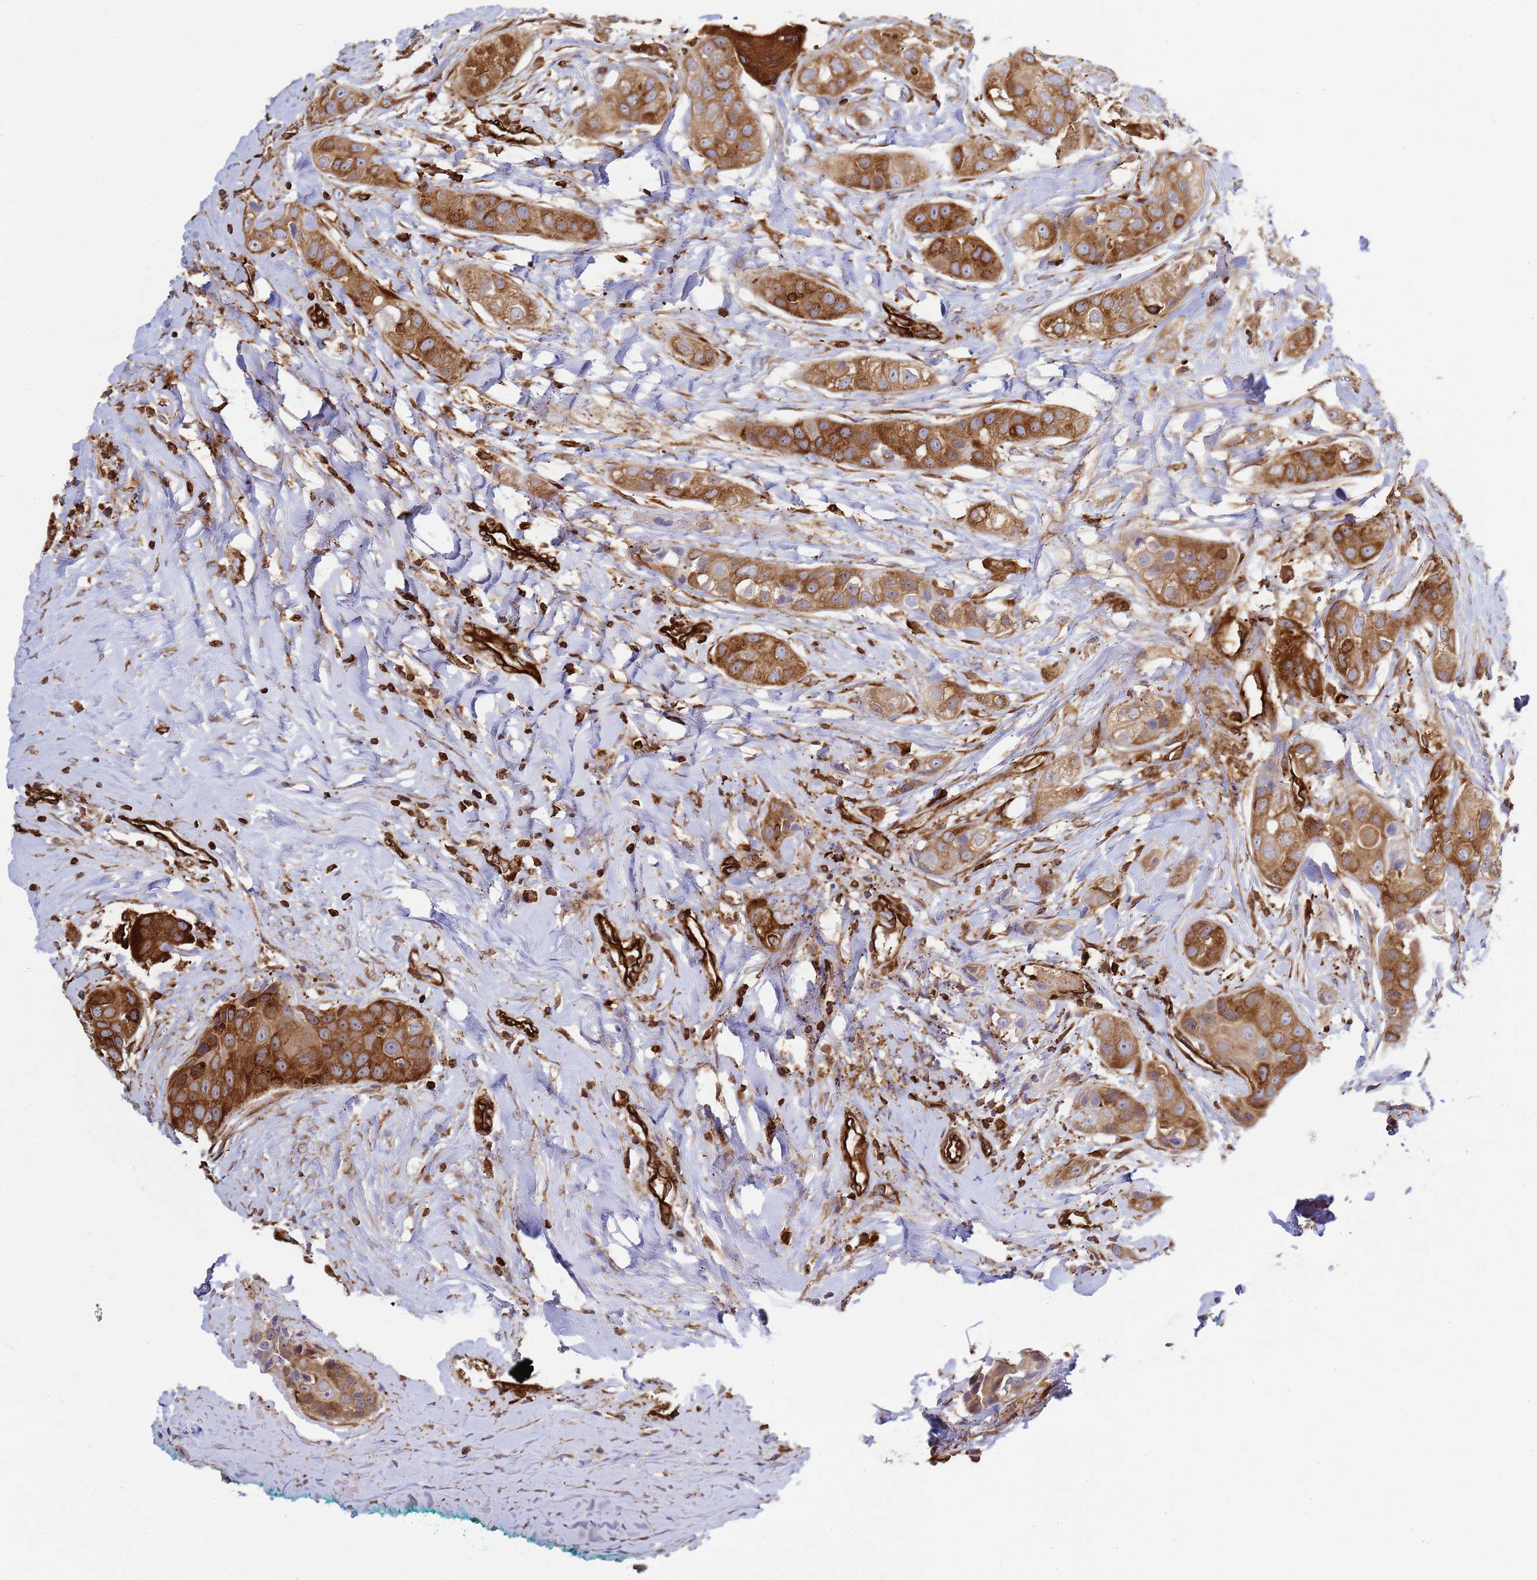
{"staining": {"intensity": "moderate", "quantity": ">75%", "location": "cytoplasmic/membranous"}, "tissue": "head and neck cancer", "cell_type": "Tumor cells", "image_type": "cancer", "snomed": [{"axis": "morphology", "description": "Normal tissue, NOS"}, {"axis": "morphology", "description": "Squamous cell carcinoma, NOS"}, {"axis": "topography", "description": "Skeletal muscle"}, {"axis": "topography", "description": "Head-Neck"}], "caption": "Head and neck squamous cell carcinoma tissue shows moderate cytoplasmic/membranous staining in about >75% of tumor cells, visualized by immunohistochemistry.", "gene": "ZBTB8OS", "patient": {"sex": "male", "age": 51}}